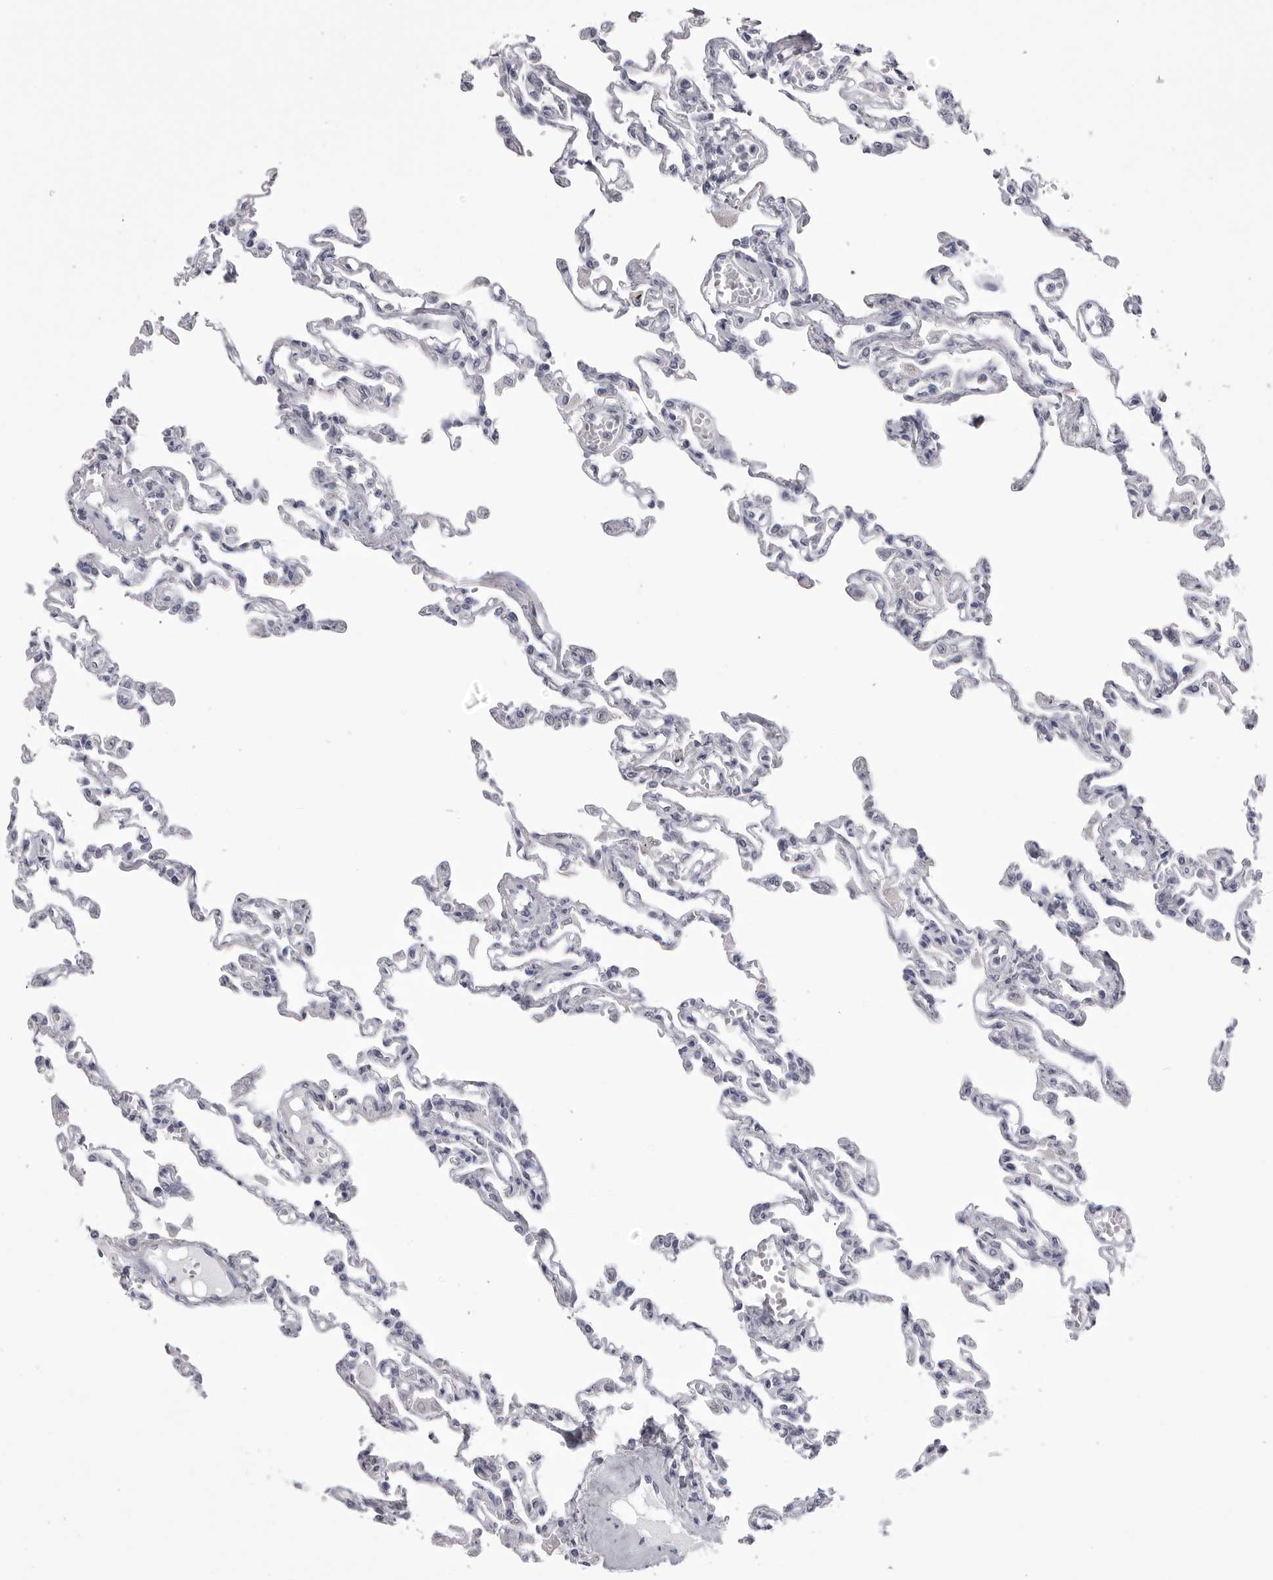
{"staining": {"intensity": "strong", "quantity": "<25%", "location": "cytoplasmic/membranous"}, "tissue": "lung", "cell_type": "Alveolar cells", "image_type": "normal", "snomed": [{"axis": "morphology", "description": "Normal tissue, NOS"}, {"axis": "topography", "description": "Lung"}], "caption": "IHC (DAB (3,3'-diaminobenzidine)) staining of normal human lung reveals strong cytoplasmic/membranous protein staining in approximately <25% of alveolar cells.", "gene": "TUFM", "patient": {"sex": "male", "age": 21}}